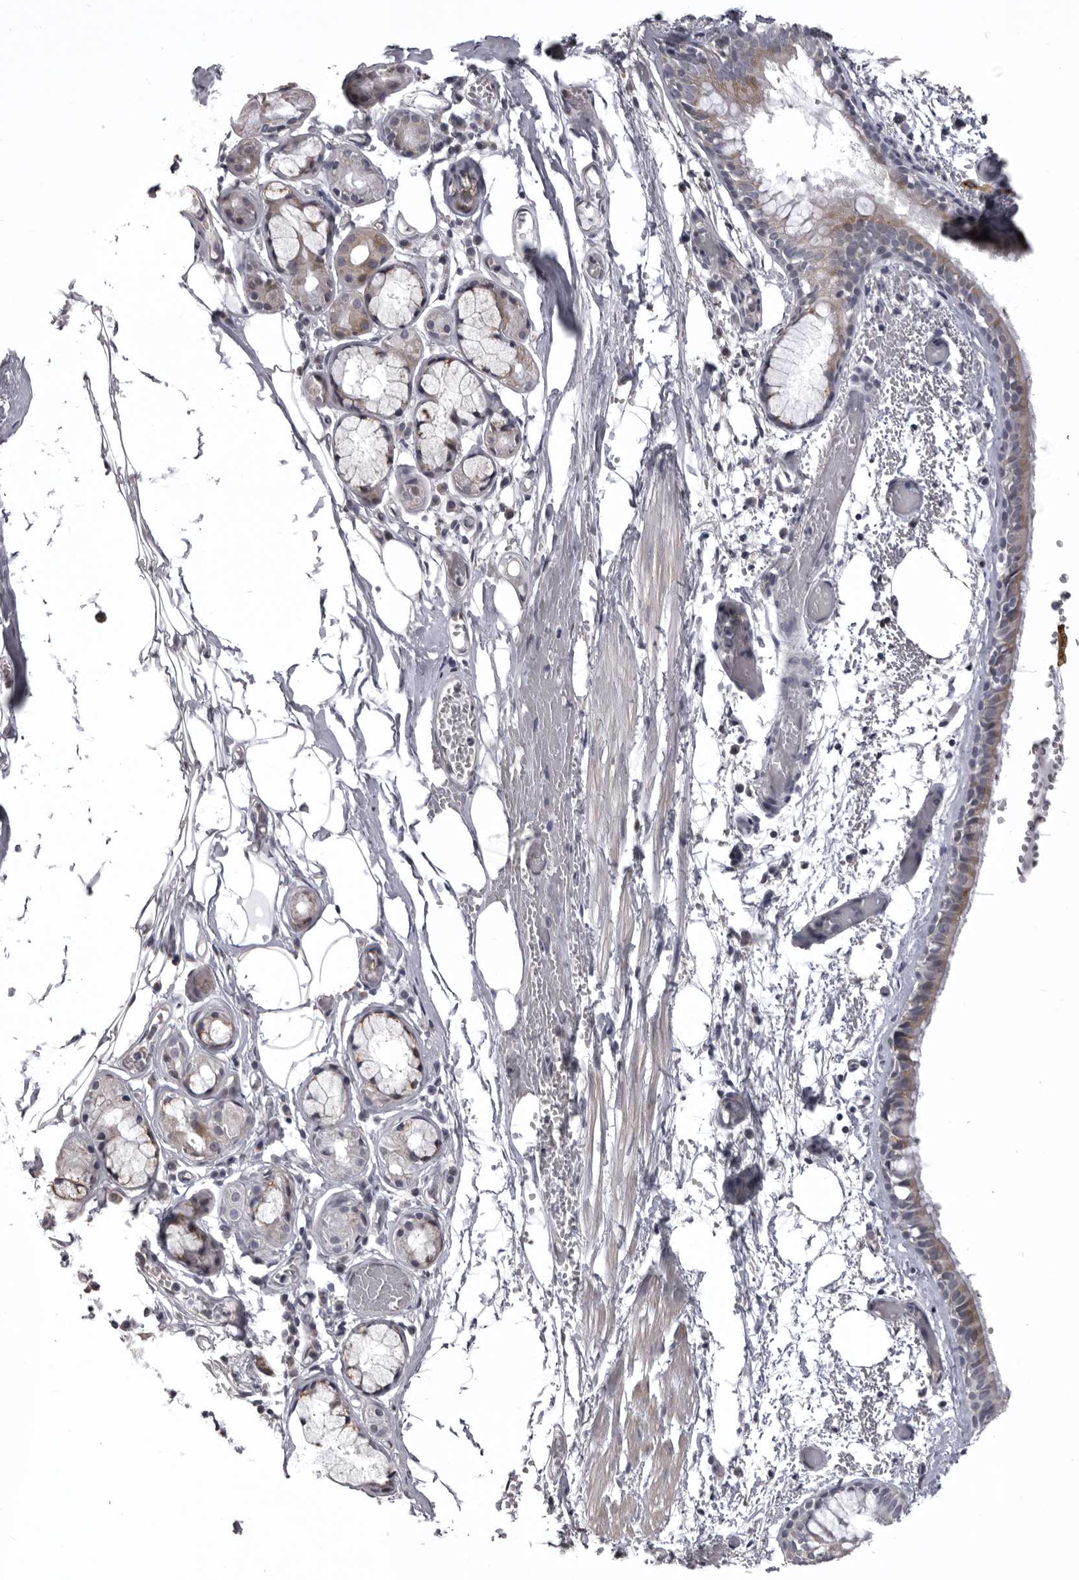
{"staining": {"intensity": "weak", "quantity": "25%-75%", "location": "cytoplasmic/membranous"}, "tissue": "bronchus", "cell_type": "Respiratory epithelial cells", "image_type": "normal", "snomed": [{"axis": "morphology", "description": "Normal tissue, NOS"}, {"axis": "topography", "description": "Bronchus"}, {"axis": "topography", "description": "Lung"}], "caption": "IHC (DAB) staining of unremarkable bronchus displays weak cytoplasmic/membranous protein staining in approximately 25%-75% of respiratory epithelial cells. The staining was performed using DAB (3,3'-diaminobenzidine), with brown indicating positive protein expression. Nuclei are stained blue with hematoxylin.", "gene": "NCEH1", "patient": {"sex": "male", "age": 56}}